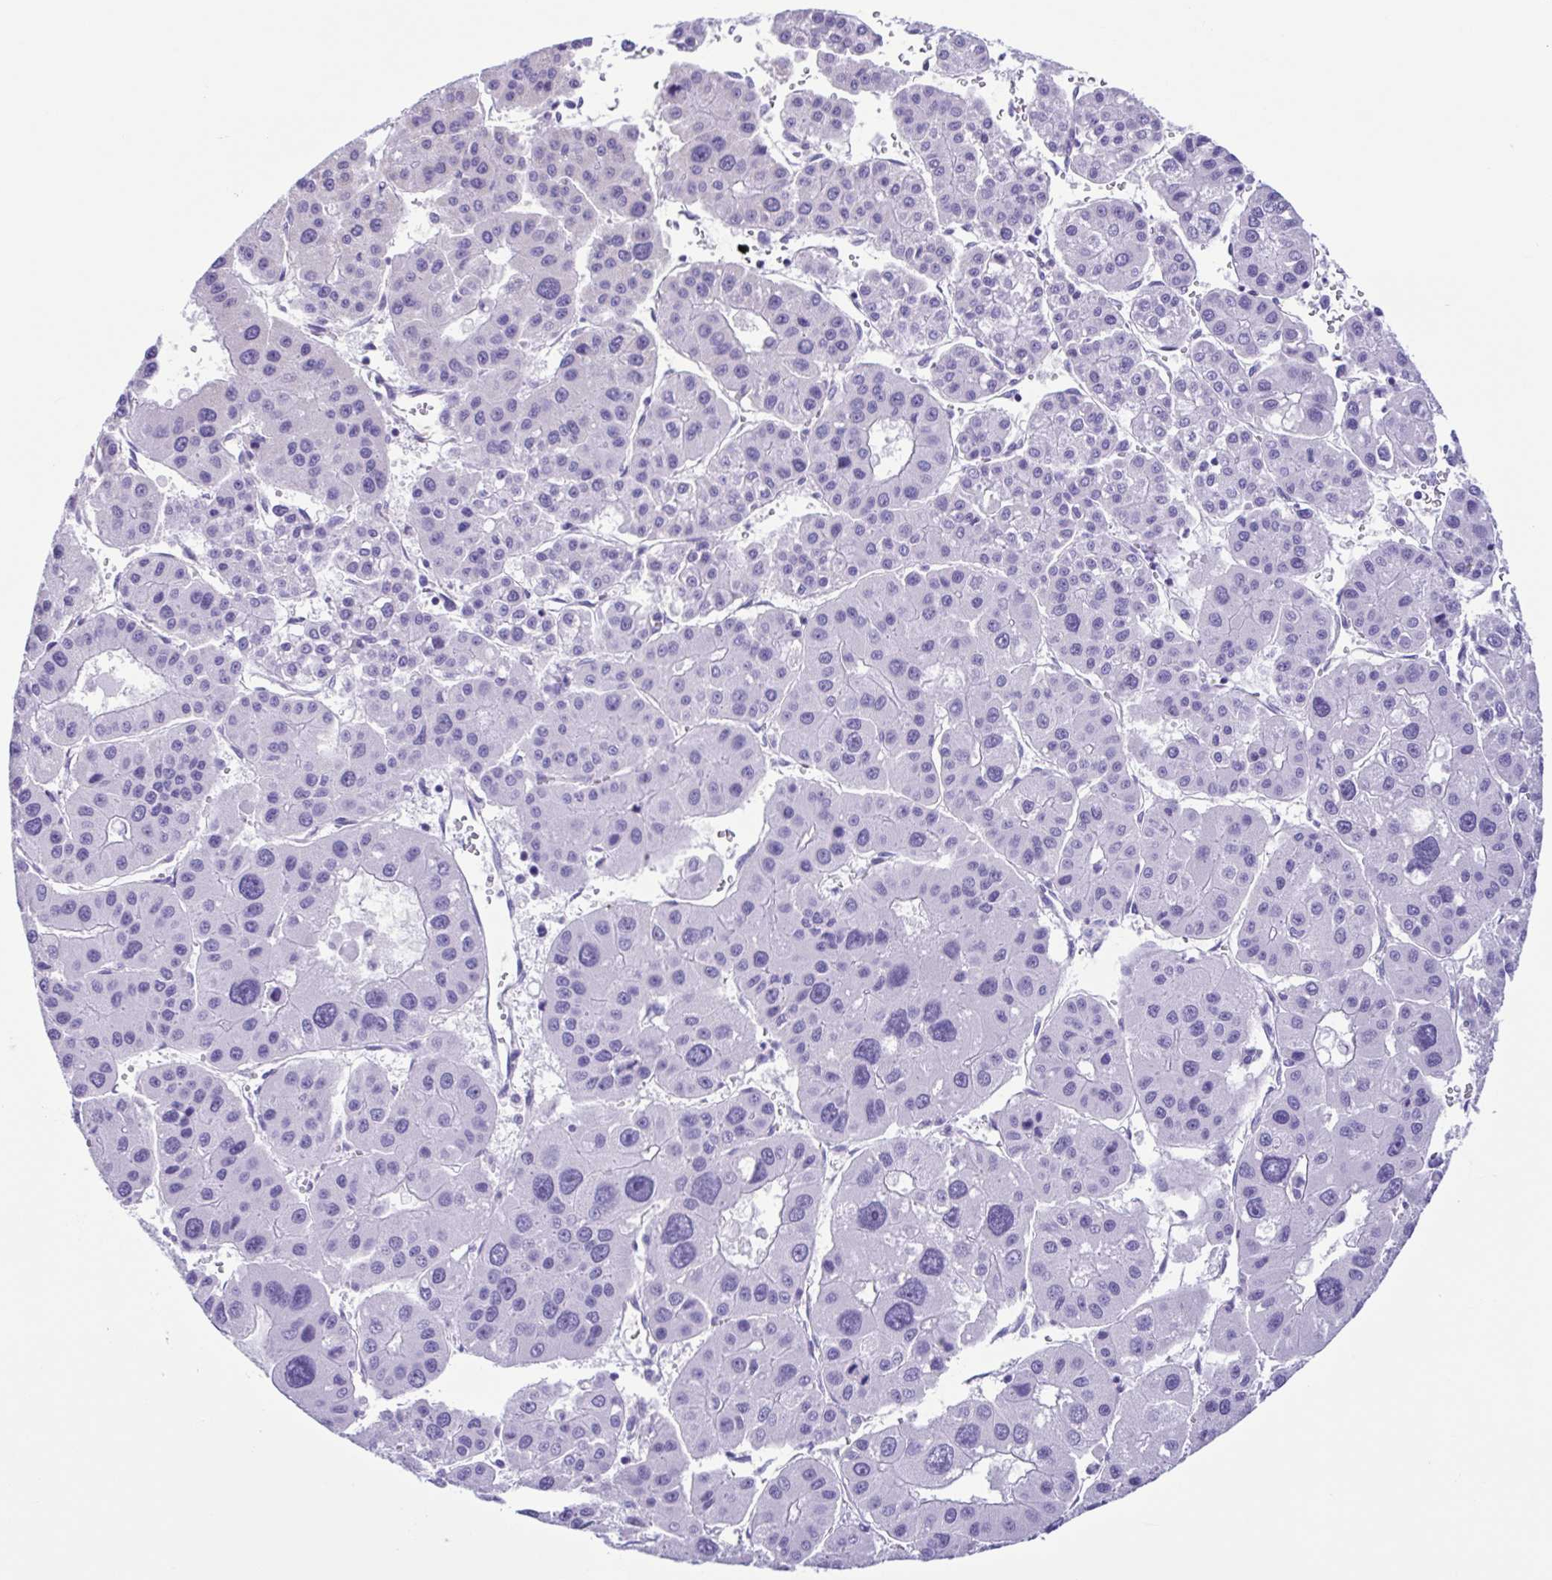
{"staining": {"intensity": "negative", "quantity": "none", "location": "none"}, "tissue": "liver cancer", "cell_type": "Tumor cells", "image_type": "cancer", "snomed": [{"axis": "morphology", "description": "Carcinoma, Hepatocellular, NOS"}, {"axis": "topography", "description": "Liver"}], "caption": "Tumor cells are negative for brown protein staining in hepatocellular carcinoma (liver).", "gene": "ACTRT3", "patient": {"sex": "male", "age": 73}}